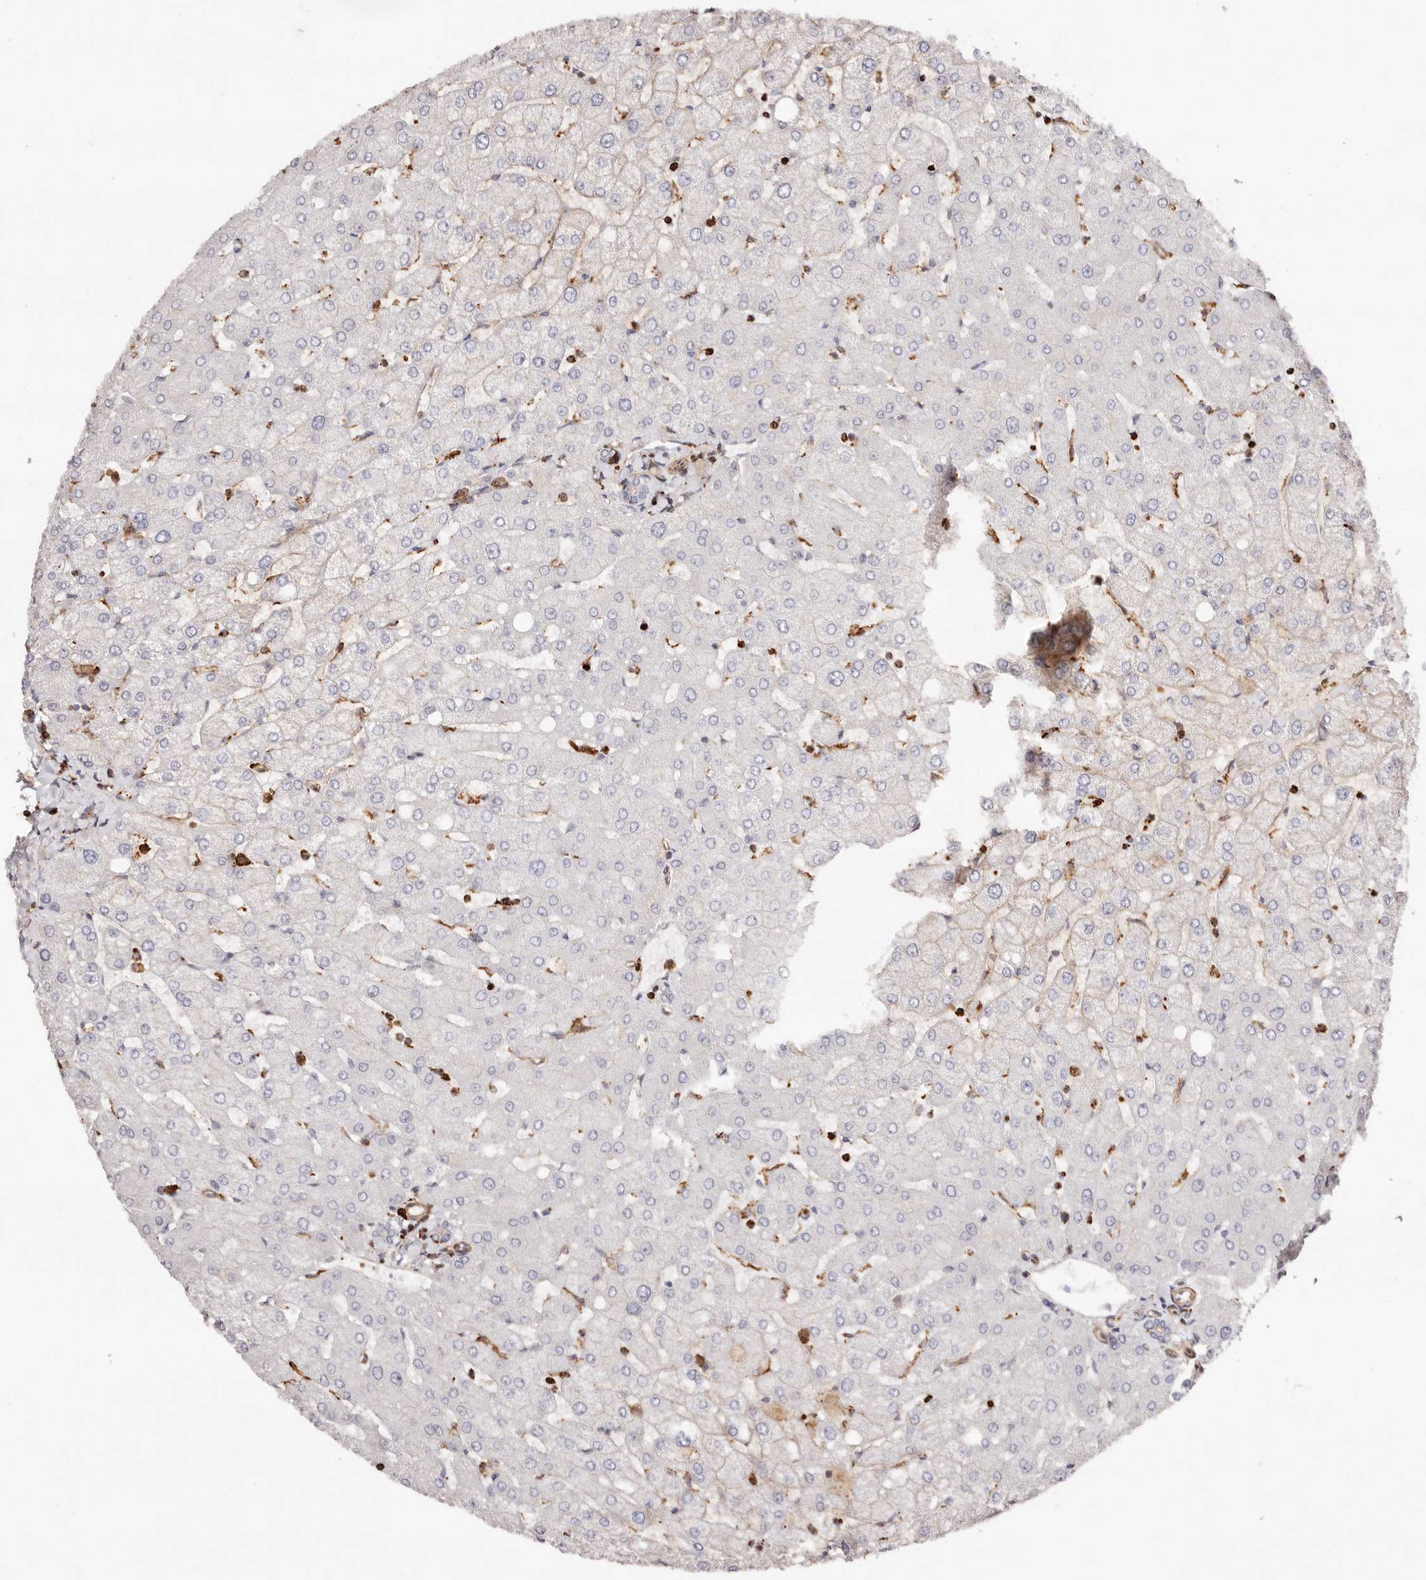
{"staining": {"intensity": "weak", "quantity": "<25%", "location": "cytoplasmic/membranous"}, "tissue": "liver", "cell_type": "Cholangiocytes", "image_type": "normal", "snomed": [{"axis": "morphology", "description": "Normal tissue, NOS"}, {"axis": "topography", "description": "Liver"}], "caption": "Liver was stained to show a protein in brown. There is no significant expression in cholangiocytes. (DAB IHC, high magnification).", "gene": "PTPN22", "patient": {"sex": "female", "age": 54}}